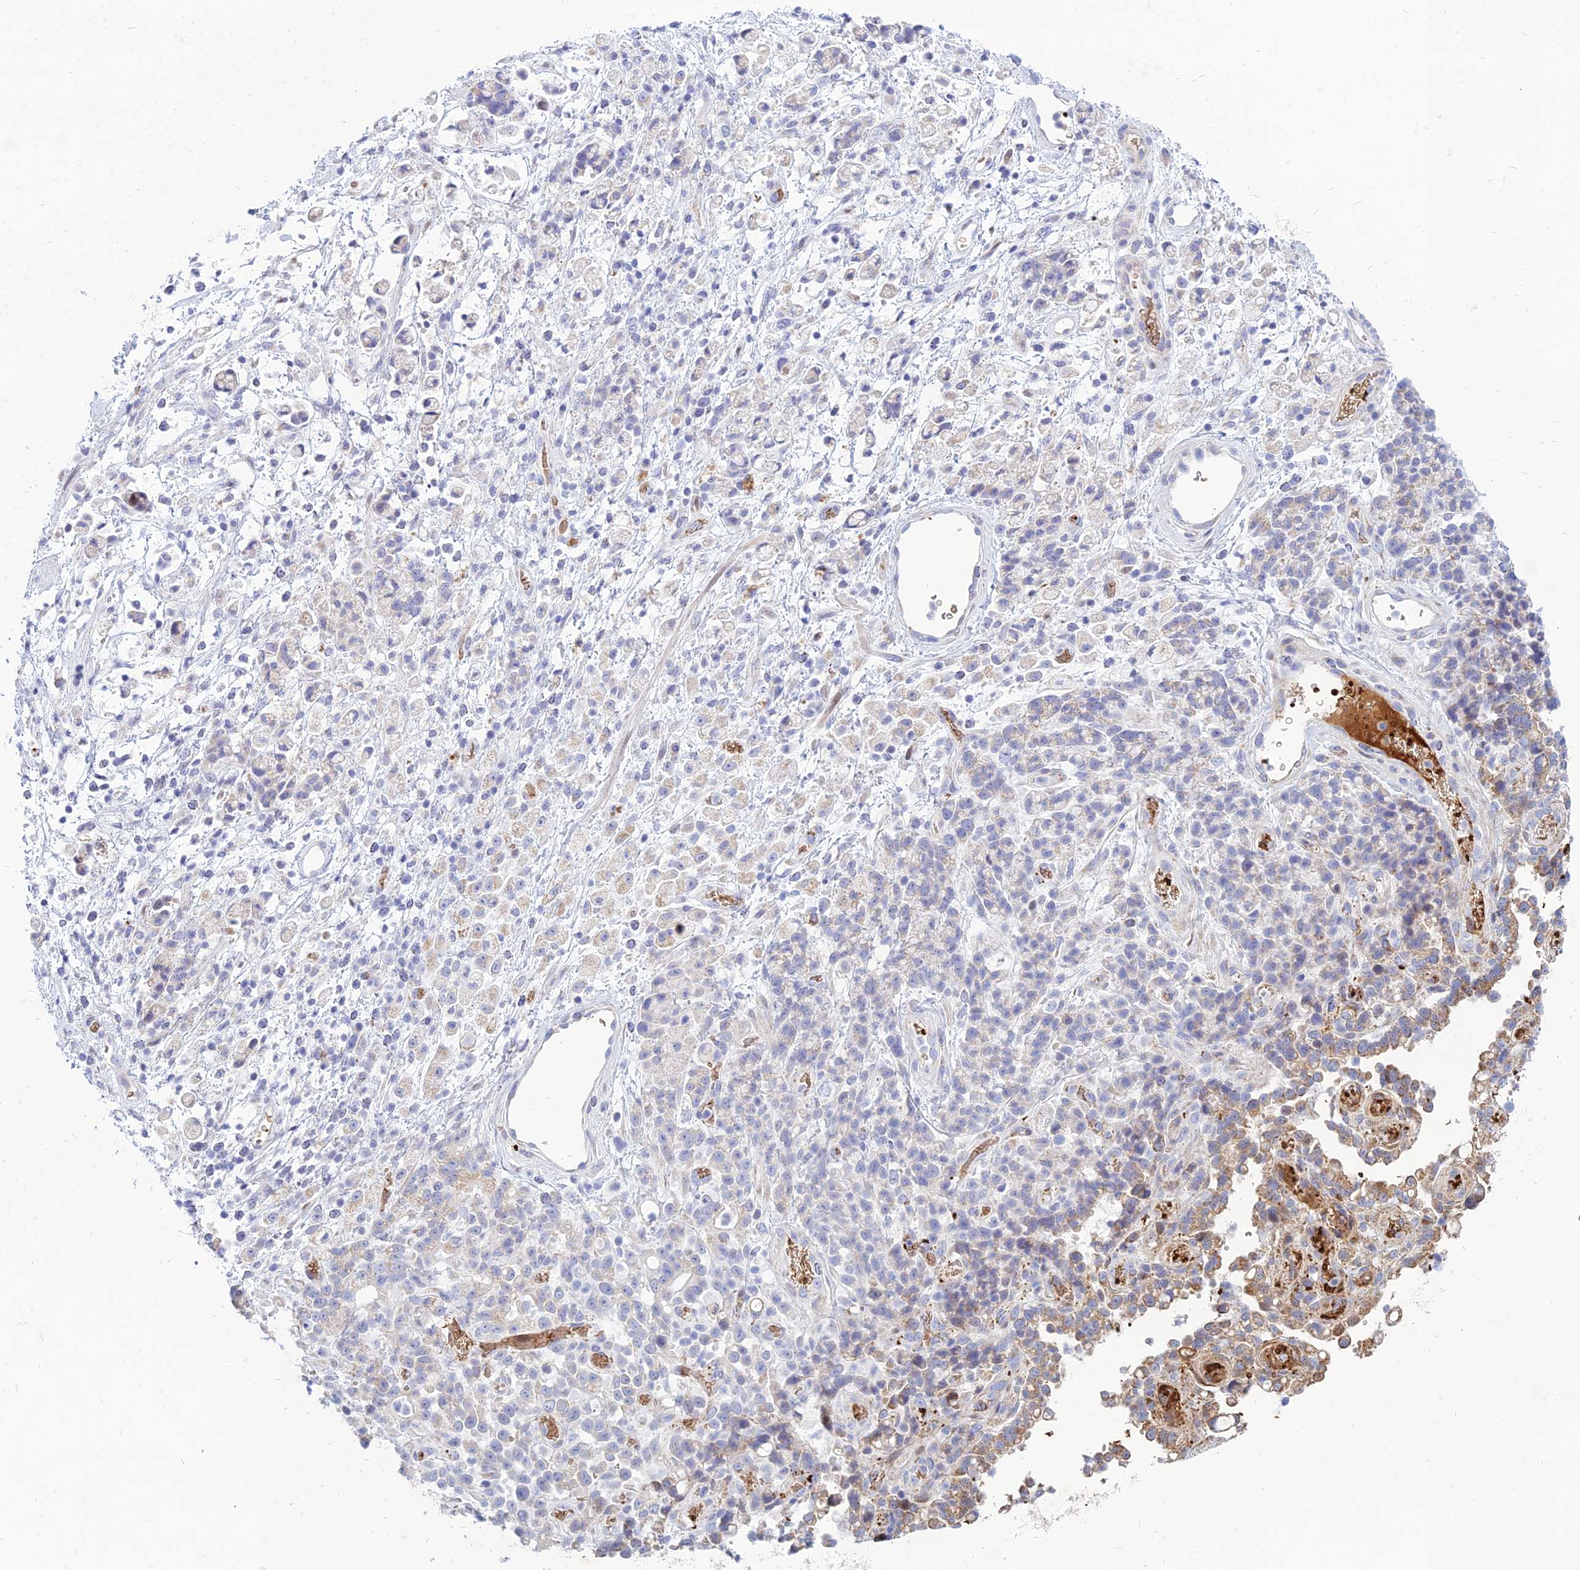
{"staining": {"intensity": "negative", "quantity": "none", "location": "none"}, "tissue": "stomach cancer", "cell_type": "Tumor cells", "image_type": "cancer", "snomed": [{"axis": "morphology", "description": "Adenocarcinoma, NOS"}, {"axis": "topography", "description": "Stomach"}], "caption": "An immunohistochemistry histopathology image of stomach cancer (adenocarcinoma) is shown. There is no staining in tumor cells of stomach cancer (adenocarcinoma). The staining was performed using DAB to visualize the protein expression in brown, while the nuclei were stained in blue with hematoxylin (Magnification: 20x).", "gene": "HHAT", "patient": {"sex": "female", "age": 60}}